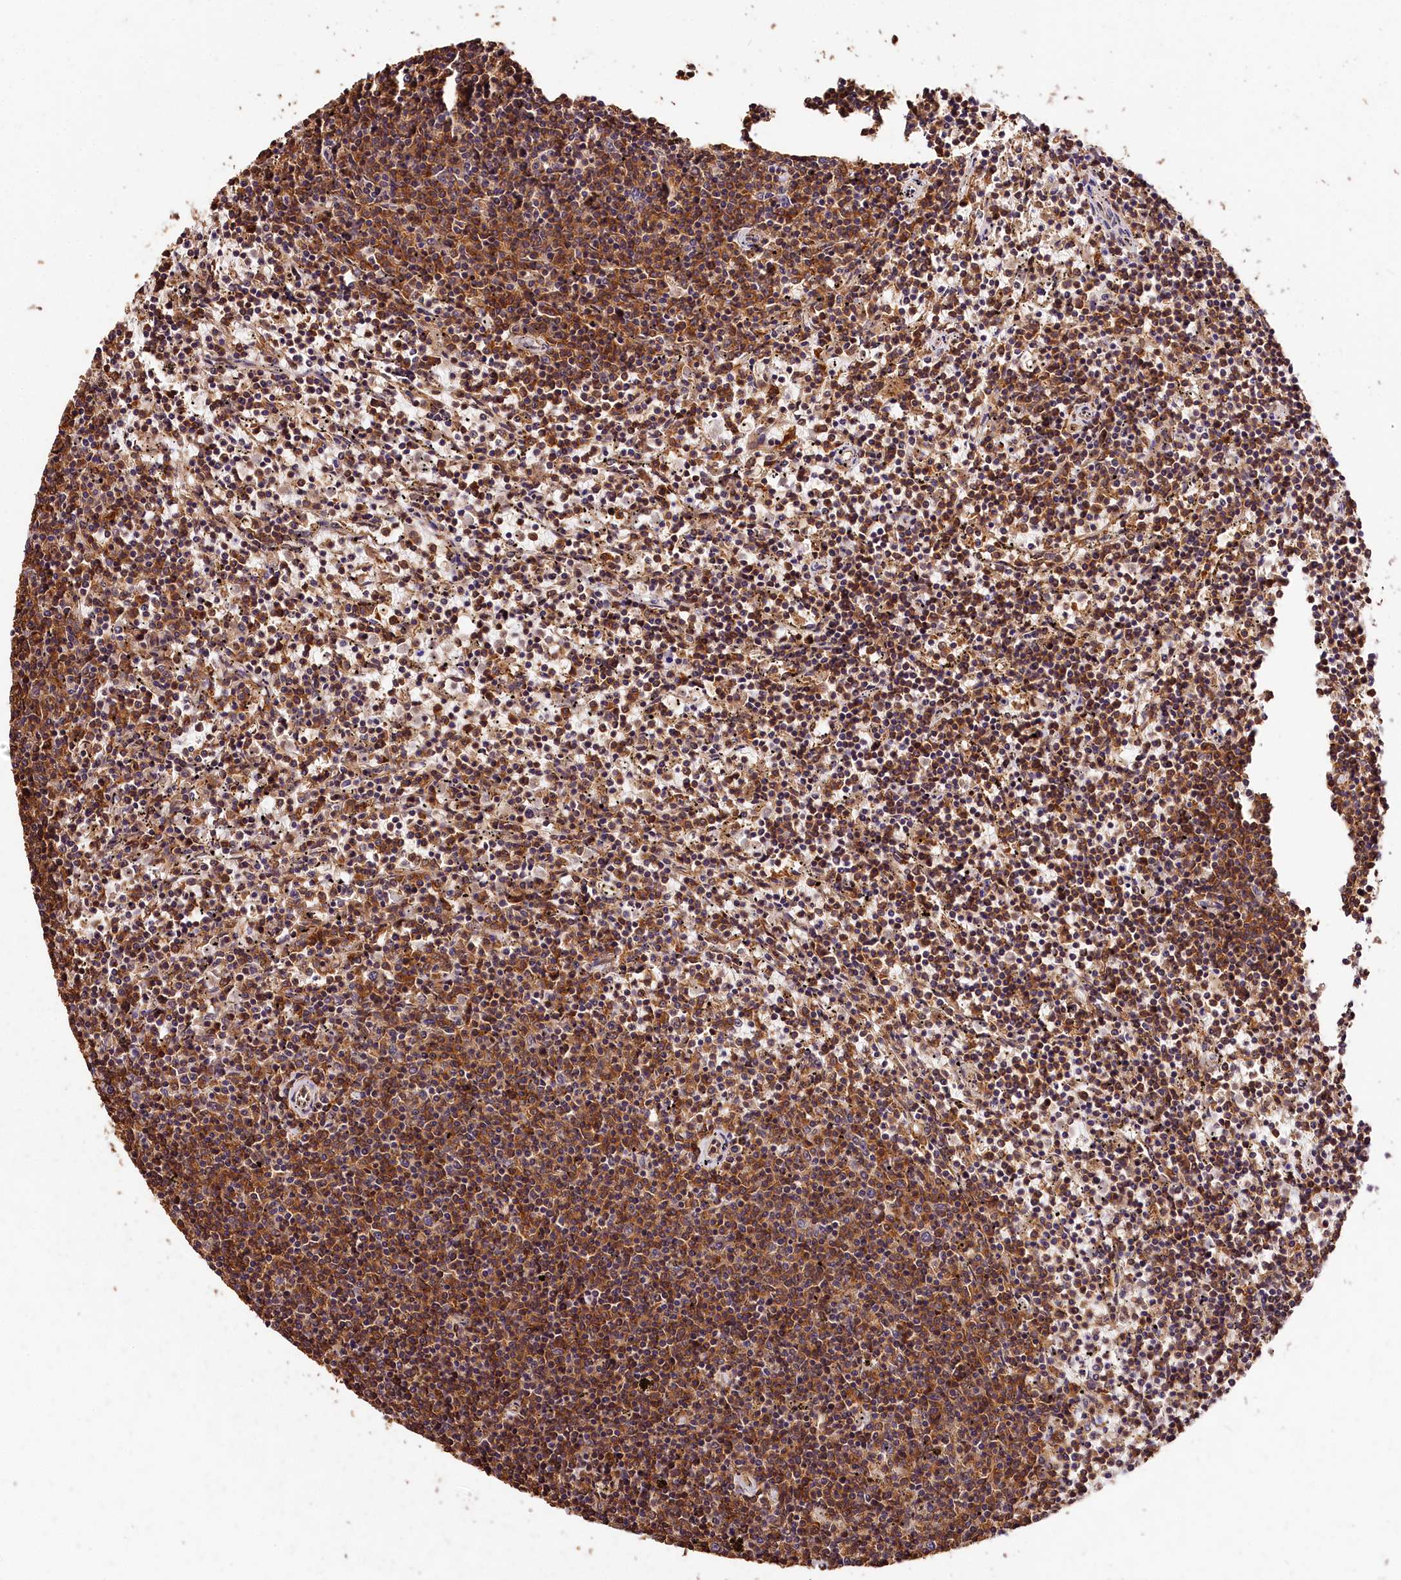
{"staining": {"intensity": "moderate", "quantity": "25%-75%", "location": "cytoplasmic/membranous"}, "tissue": "lymphoma", "cell_type": "Tumor cells", "image_type": "cancer", "snomed": [{"axis": "morphology", "description": "Malignant lymphoma, non-Hodgkin's type, Low grade"}, {"axis": "topography", "description": "Spleen"}], "caption": "Protein positivity by immunohistochemistry exhibits moderate cytoplasmic/membranous staining in about 25%-75% of tumor cells in lymphoma.", "gene": "KPTN", "patient": {"sex": "female", "age": 50}}